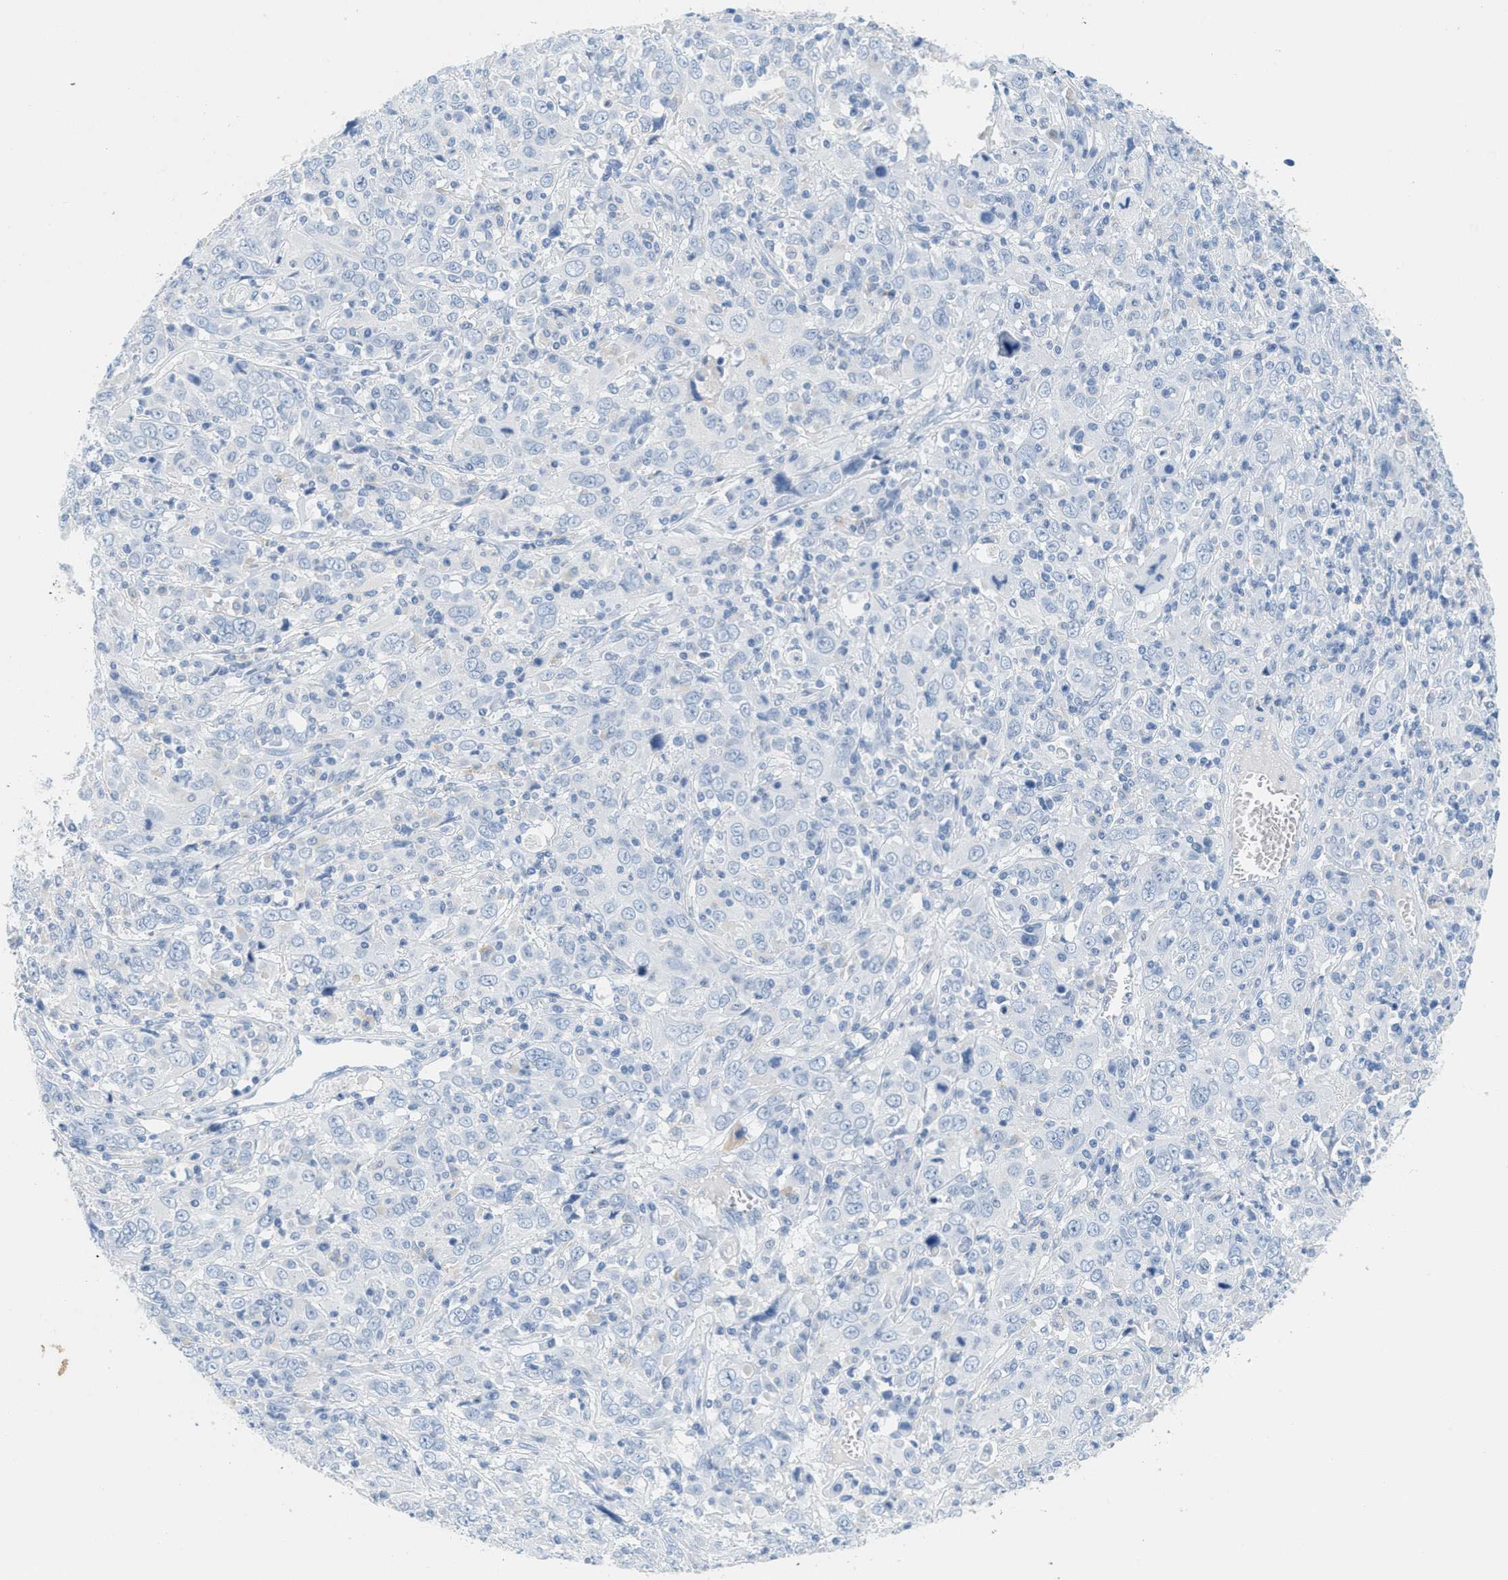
{"staining": {"intensity": "negative", "quantity": "none", "location": "none"}, "tissue": "cervical cancer", "cell_type": "Tumor cells", "image_type": "cancer", "snomed": [{"axis": "morphology", "description": "Squamous cell carcinoma, NOS"}, {"axis": "topography", "description": "Cervix"}], "caption": "Immunohistochemistry (IHC) image of squamous cell carcinoma (cervical) stained for a protein (brown), which displays no staining in tumor cells.", "gene": "GPM6A", "patient": {"sex": "female", "age": 46}}